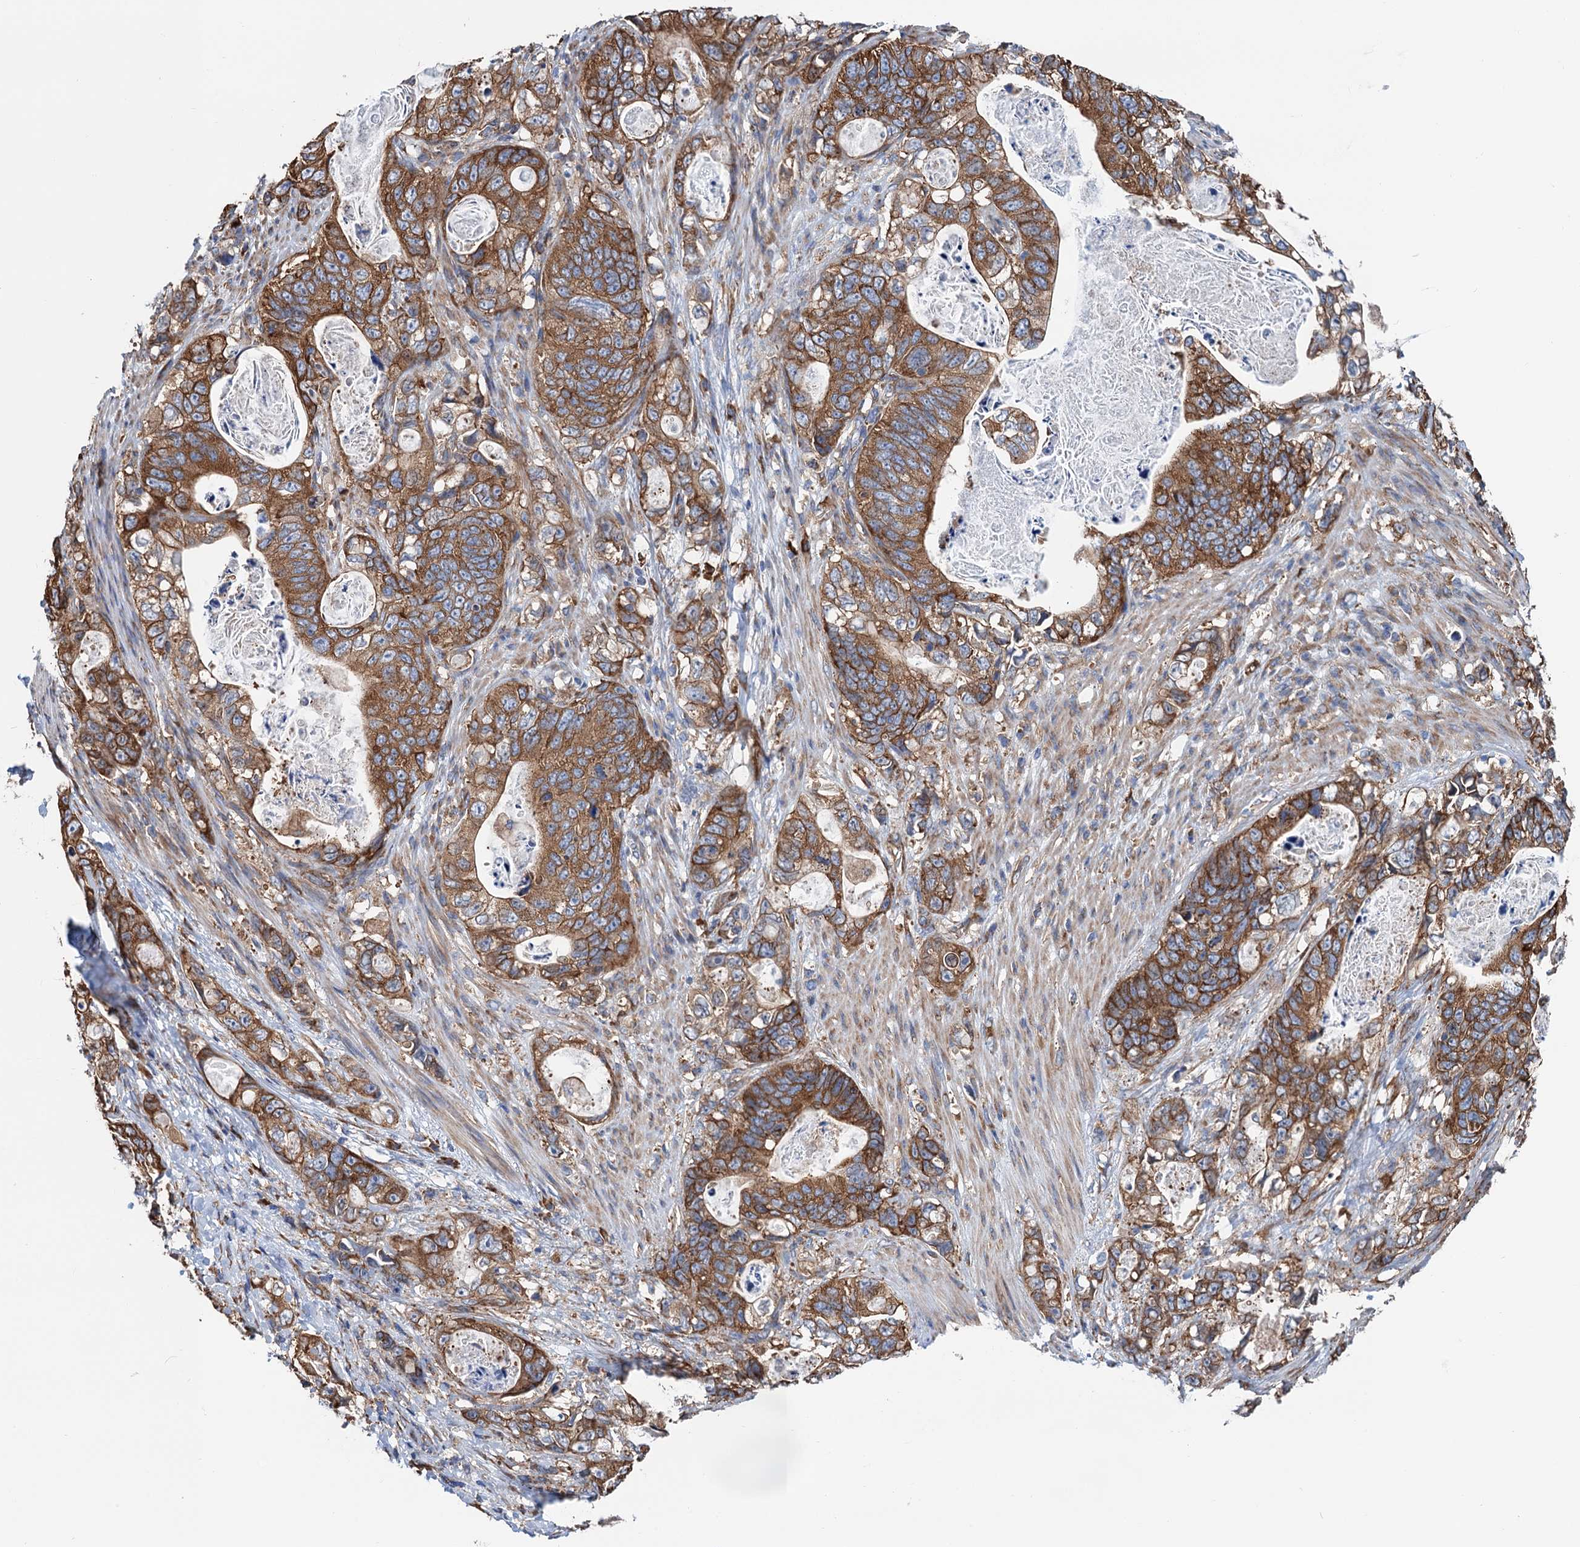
{"staining": {"intensity": "strong", "quantity": ">75%", "location": "cytoplasmic/membranous"}, "tissue": "stomach cancer", "cell_type": "Tumor cells", "image_type": "cancer", "snomed": [{"axis": "morphology", "description": "Normal tissue, NOS"}, {"axis": "morphology", "description": "Adenocarcinoma, NOS"}, {"axis": "topography", "description": "Stomach"}], "caption": "This histopathology image exhibits stomach cancer stained with IHC to label a protein in brown. The cytoplasmic/membranous of tumor cells show strong positivity for the protein. Nuclei are counter-stained blue.", "gene": "SLC12A7", "patient": {"sex": "female", "age": 89}}